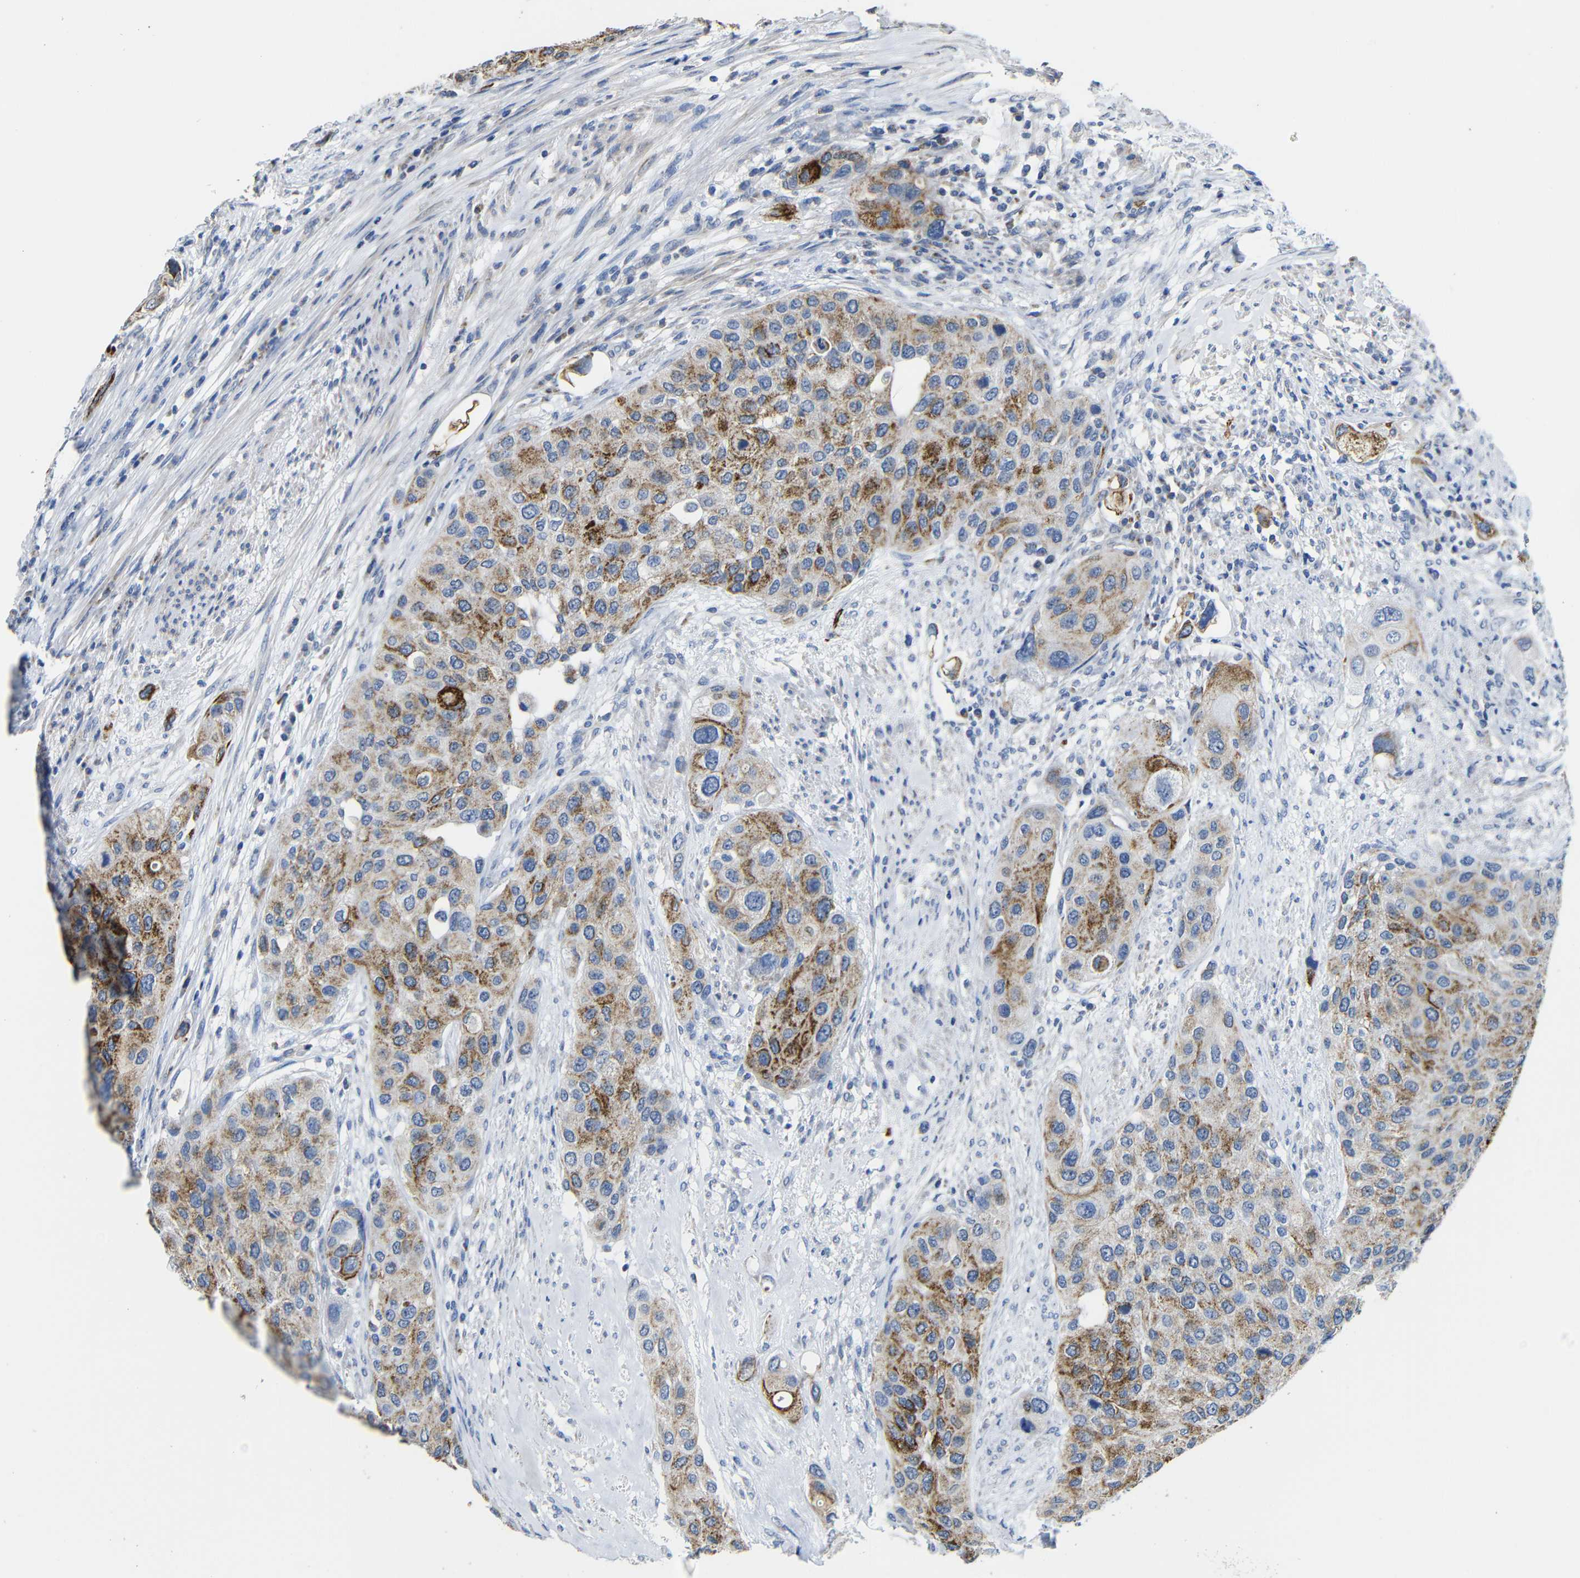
{"staining": {"intensity": "strong", "quantity": "25%-75%", "location": "cytoplasmic/membranous"}, "tissue": "urothelial cancer", "cell_type": "Tumor cells", "image_type": "cancer", "snomed": [{"axis": "morphology", "description": "Urothelial carcinoma, High grade"}, {"axis": "topography", "description": "Urinary bladder"}], "caption": "Protein analysis of urothelial cancer tissue reveals strong cytoplasmic/membranous positivity in about 25%-75% of tumor cells.", "gene": "MAOA", "patient": {"sex": "female", "age": 56}}